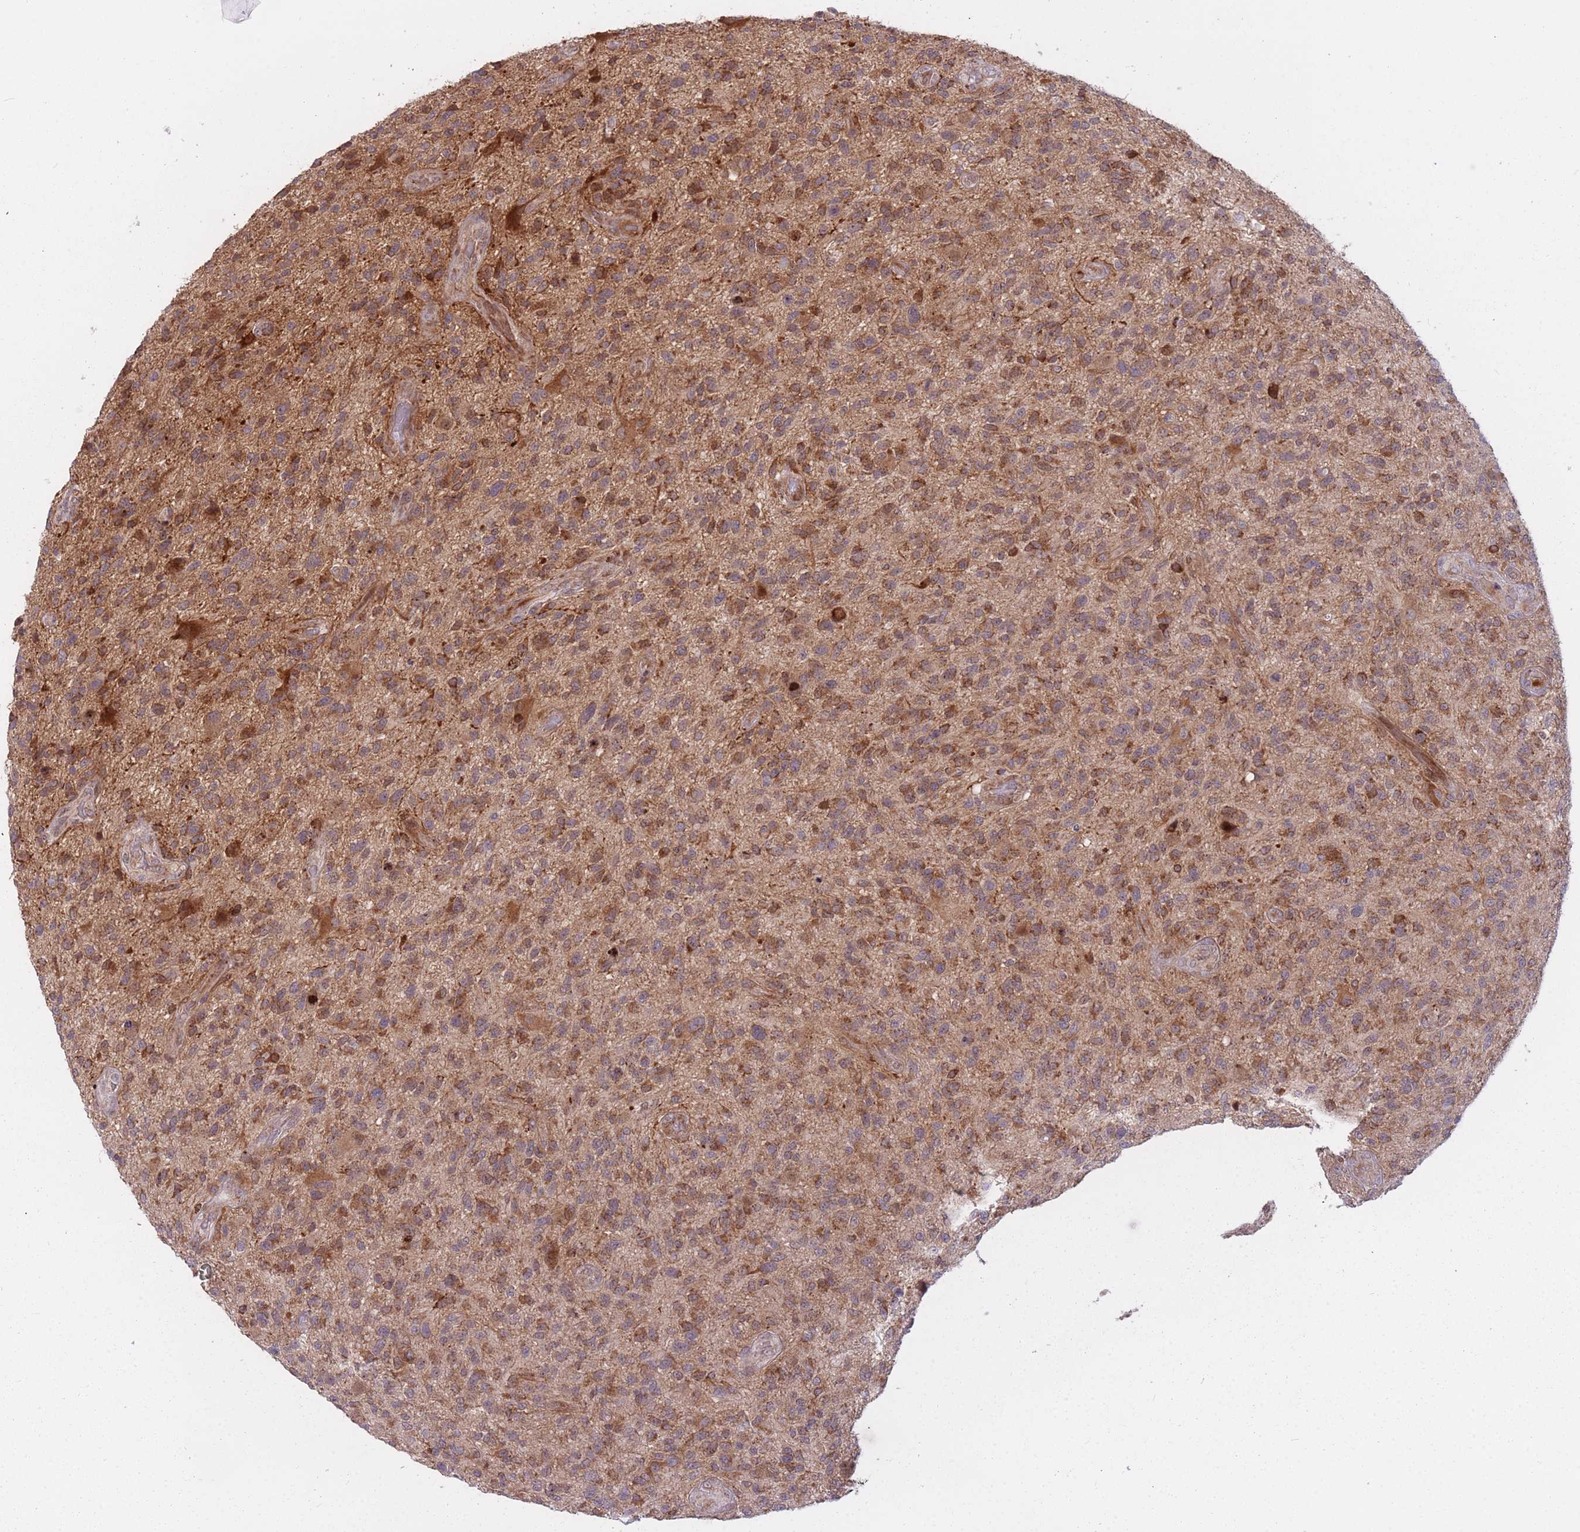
{"staining": {"intensity": "moderate", "quantity": ">75%", "location": "cytoplasmic/membranous,nuclear"}, "tissue": "glioma", "cell_type": "Tumor cells", "image_type": "cancer", "snomed": [{"axis": "morphology", "description": "Glioma, malignant, High grade"}, {"axis": "topography", "description": "Brain"}], "caption": "Immunohistochemical staining of glioma displays medium levels of moderate cytoplasmic/membranous and nuclear expression in about >75% of tumor cells. The protein of interest is stained brown, and the nuclei are stained in blue (DAB IHC with brightfield microscopy, high magnification).", "gene": "DPYSL4", "patient": {"sex": "male", "age": 47}}